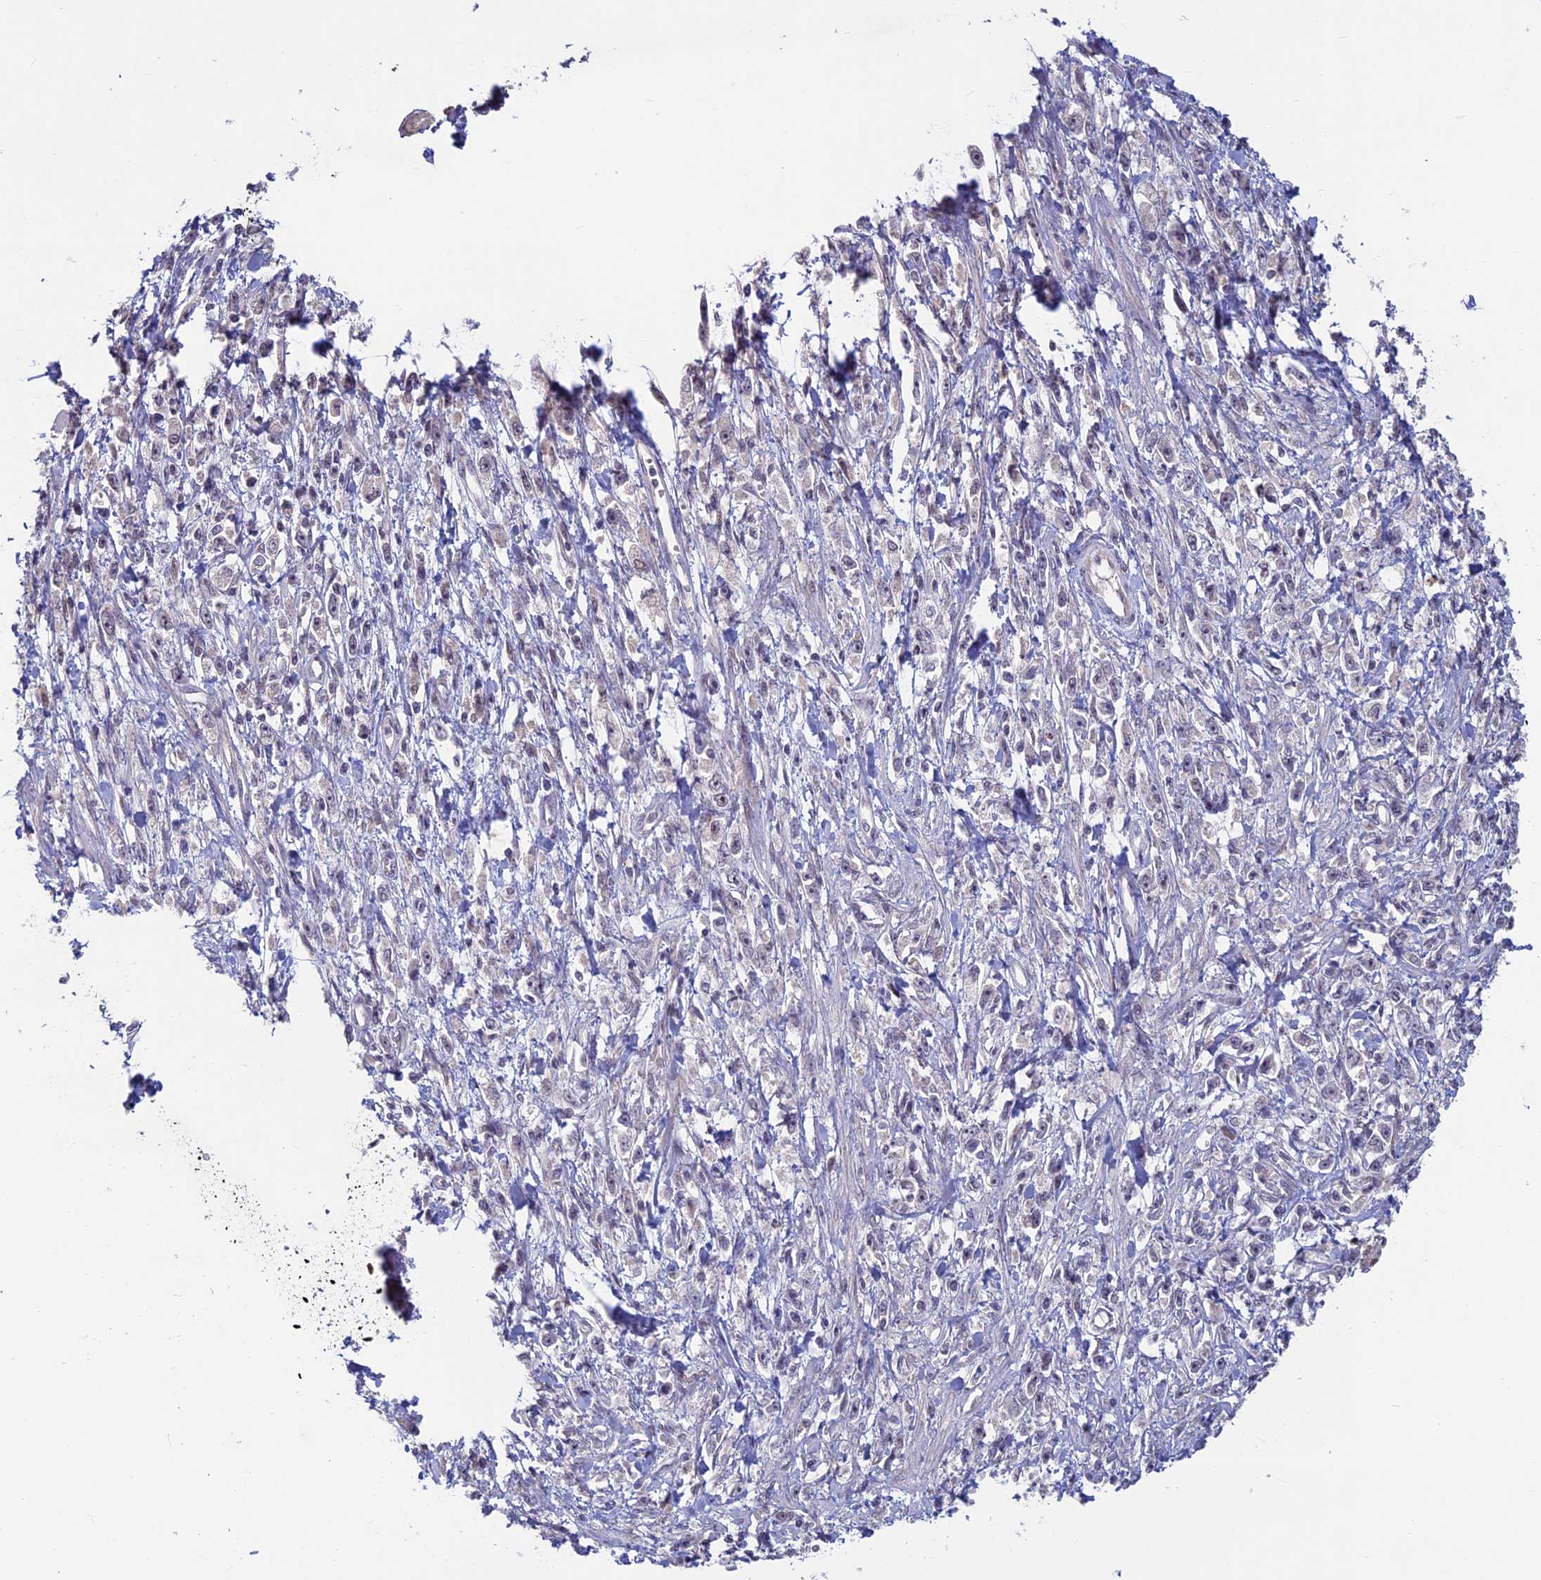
{"staining": {"intensity": "negative", "quantity": "none", "location": "none"}, "tissue": "stomach cancer", "cell_type": "Tumor cells", "image_type": "cancer", "snomed": [{"axis": "morphology", "description": "Adenocarcinoma, NOS"}, {"axis": "topography", "description": "Stomach"}], "caption": "This is an immunohistochemistry (IHC) image of stomach adenocarcinoma. There is no expression in tumor cells.", "gene": "SPIRE1", "patient": {"sex": "female", "age": 59}}